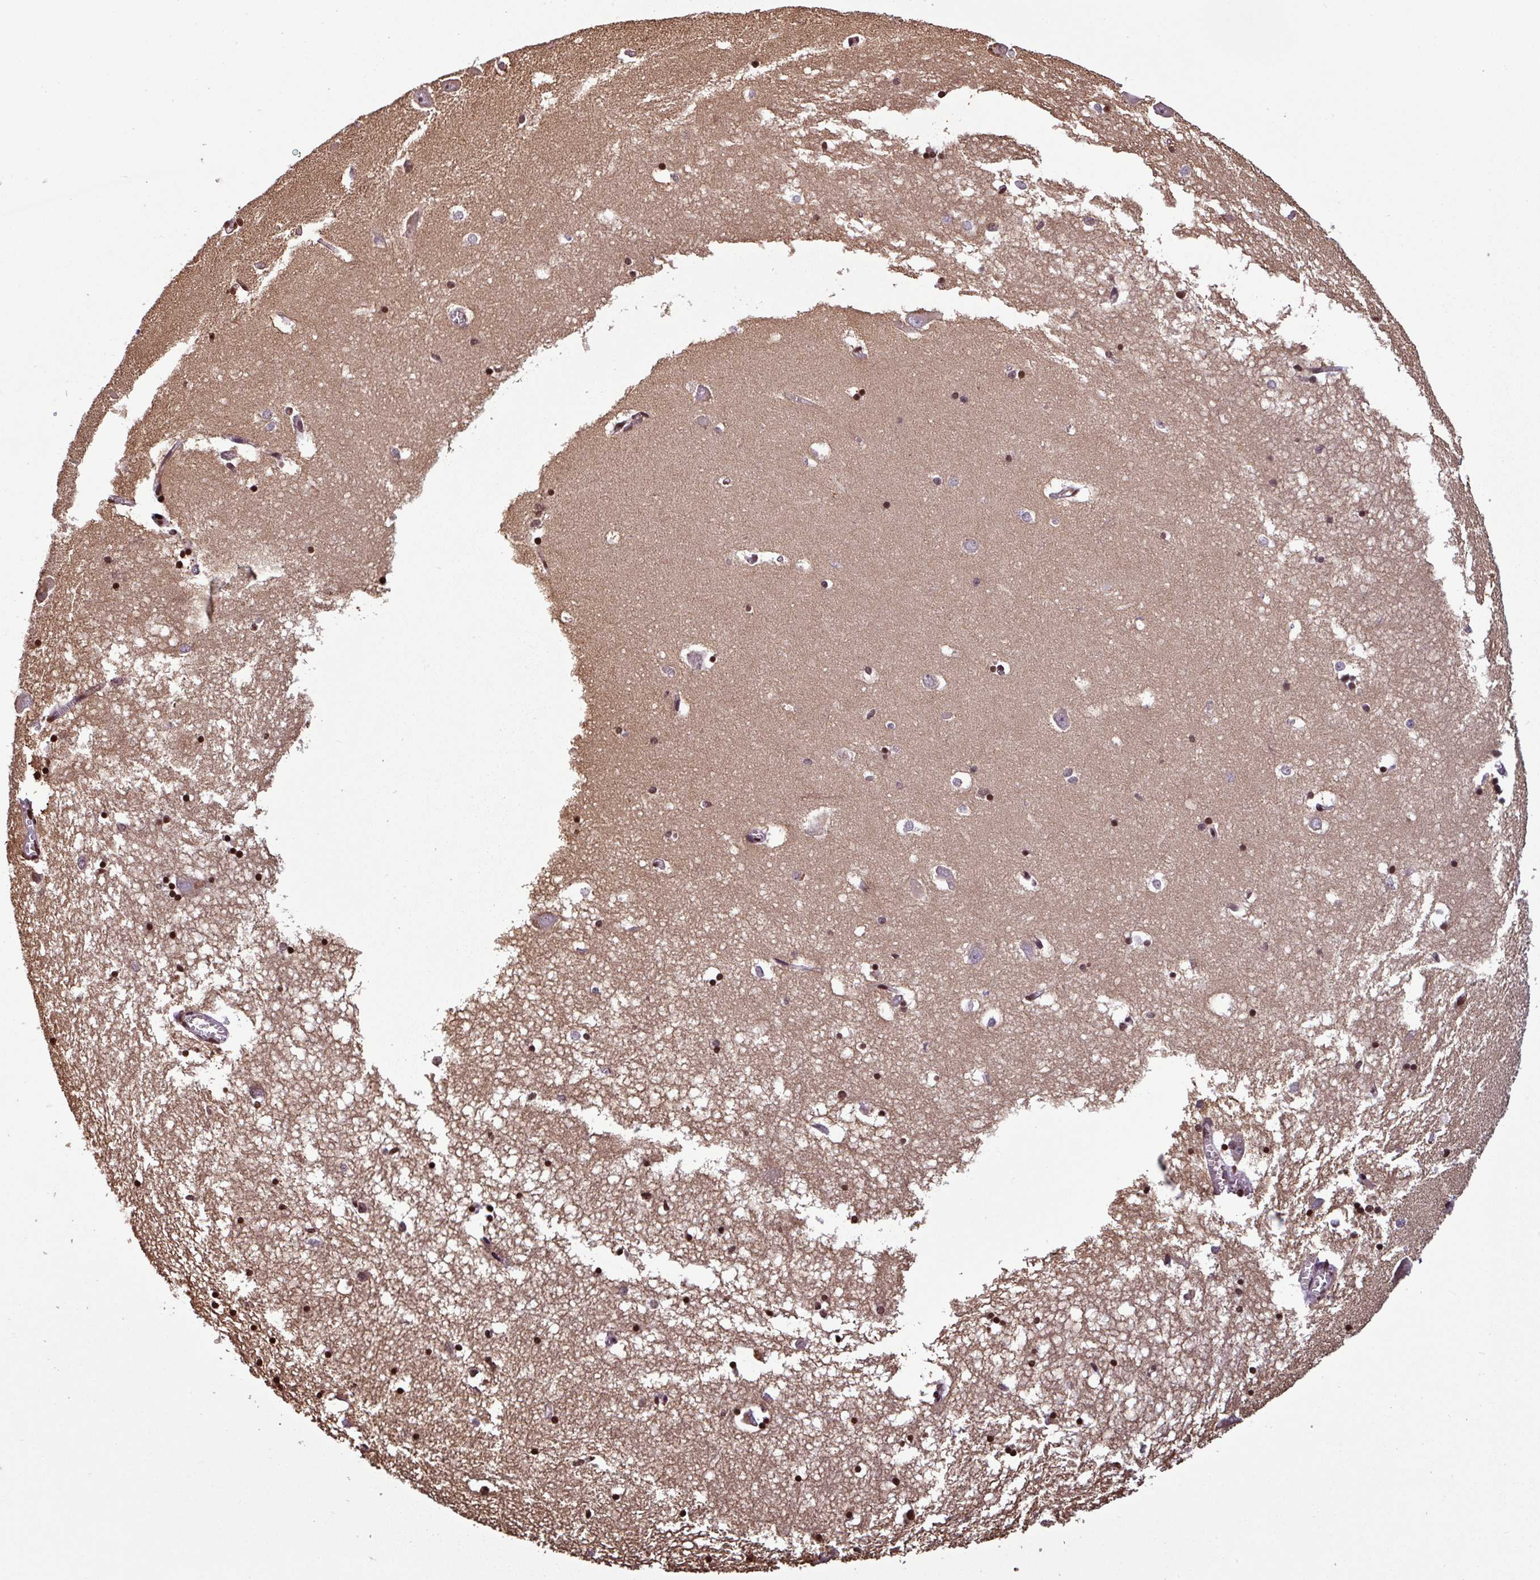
{"staining": {"intensity": "moderate", "quantity": "<25%", "location": "nuclear"}, "tissue": "hippocampus", "cell_type": "Glial cells", "image_type": "normal", "snomed": [{"axis": "morphology", "description": "Normal tissue, NOS"}, {"axis": "topography", "description": "Hippocampus"}], "caption": "An image showing moderate nuclear expression in approximately <25% of glial cells in normal hippocampus, as visualized by brown immunohistochemical staining.", "gene": "NPFFR1", "patient": {"sex": "male", "age": 70}}